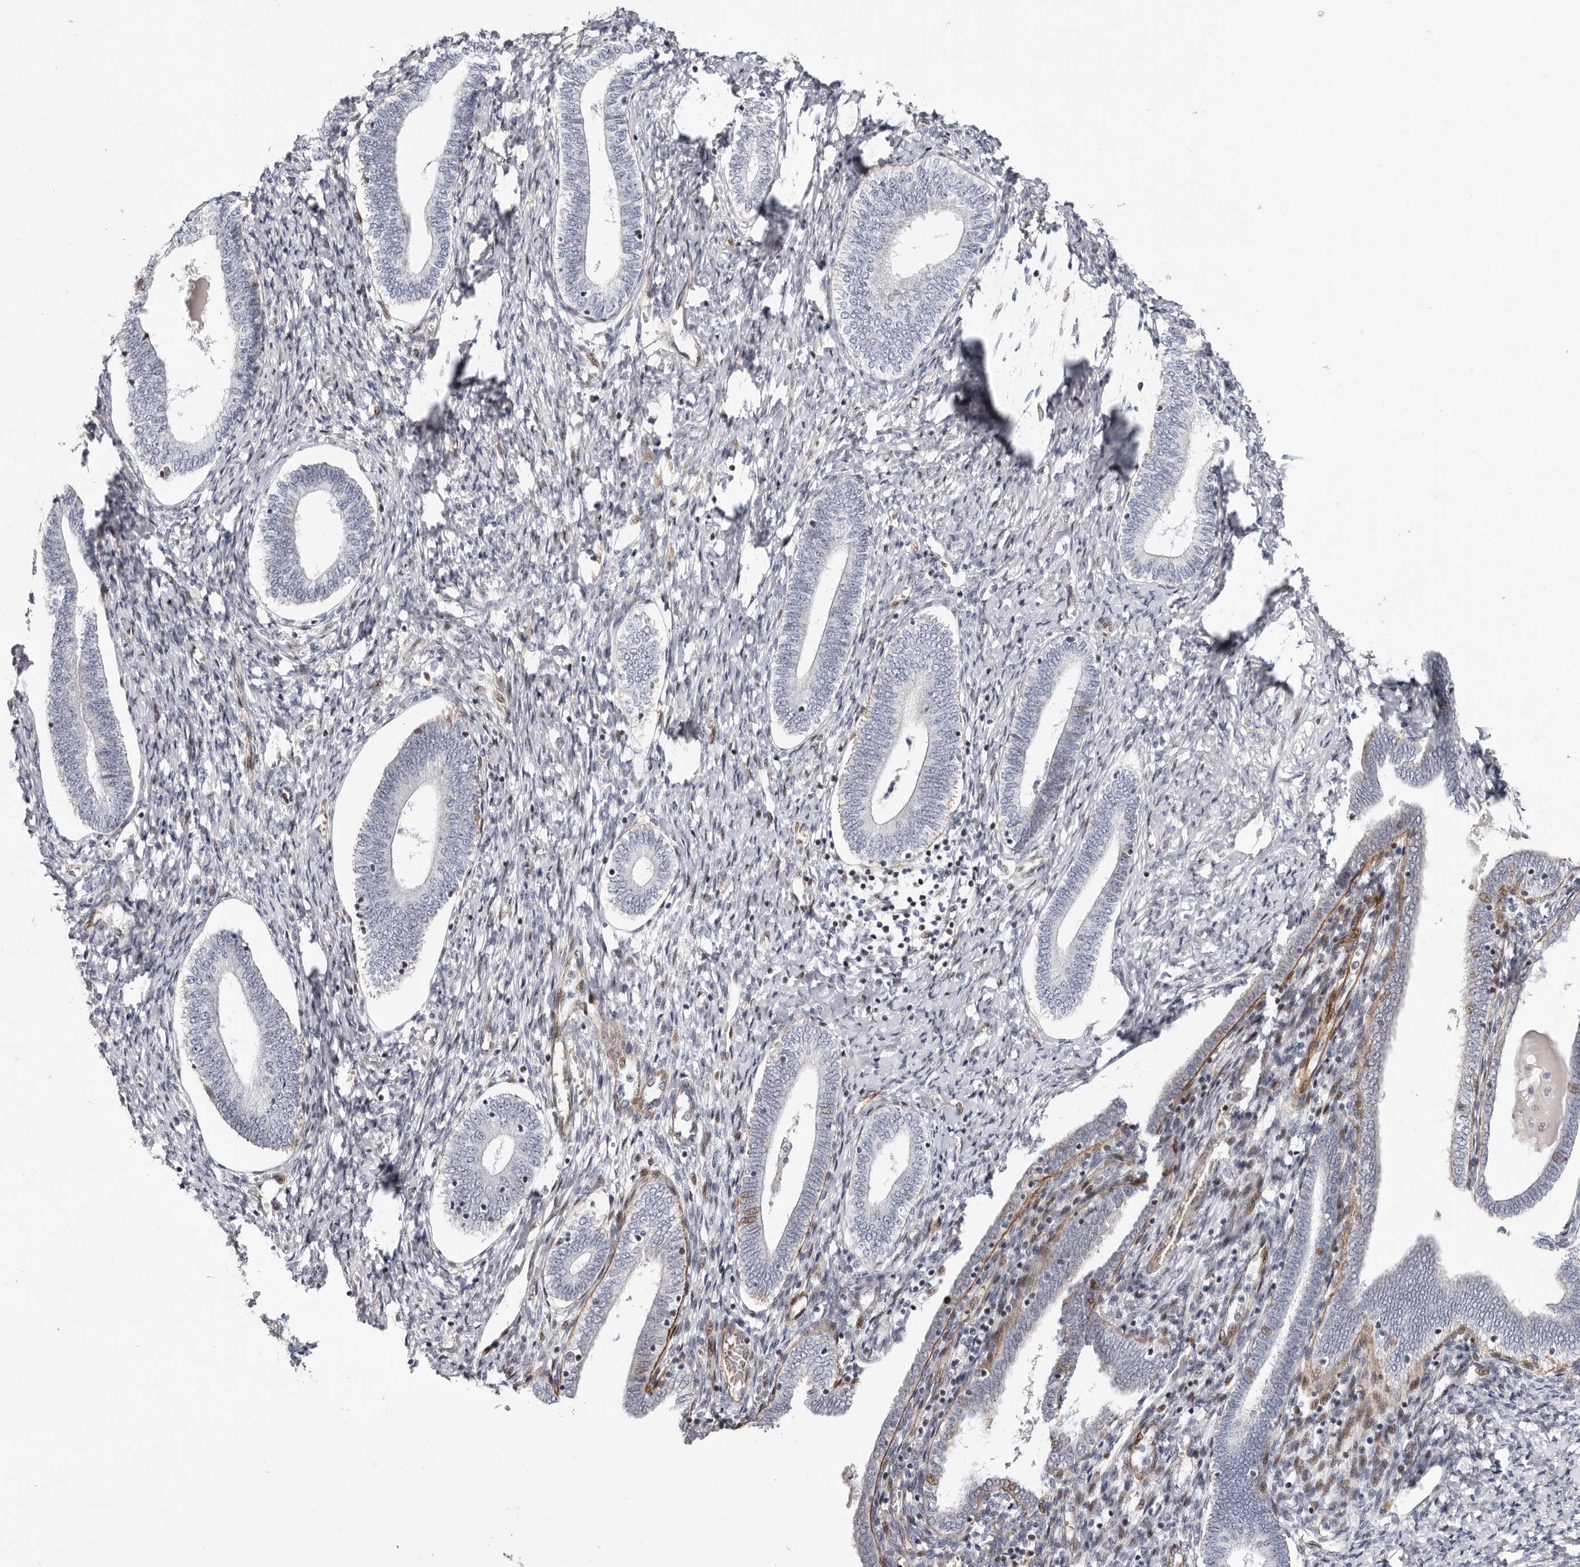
{"staining": {"intensity": "moderate", "quantity": "<25%", "location": "nuclear"}, "tissue": "endometrium", "cell_type": "Cells in endometrial stroma", "image_type": "normal", "snomed": [{"axis": "morphology", "description": "Normal tissue, NOS"}, {"axis": "topography", "description": "Endometrium"}], "caption": "DAB (3,3'-diaminobenzidine) immunohistochemical staining of normal endometrium shows moderate nuclear protein positivity in approximately <25% of cells in endometrial stroma.", "gene": "EPHX3", "patient": {"sex": "female", "age": 72}}